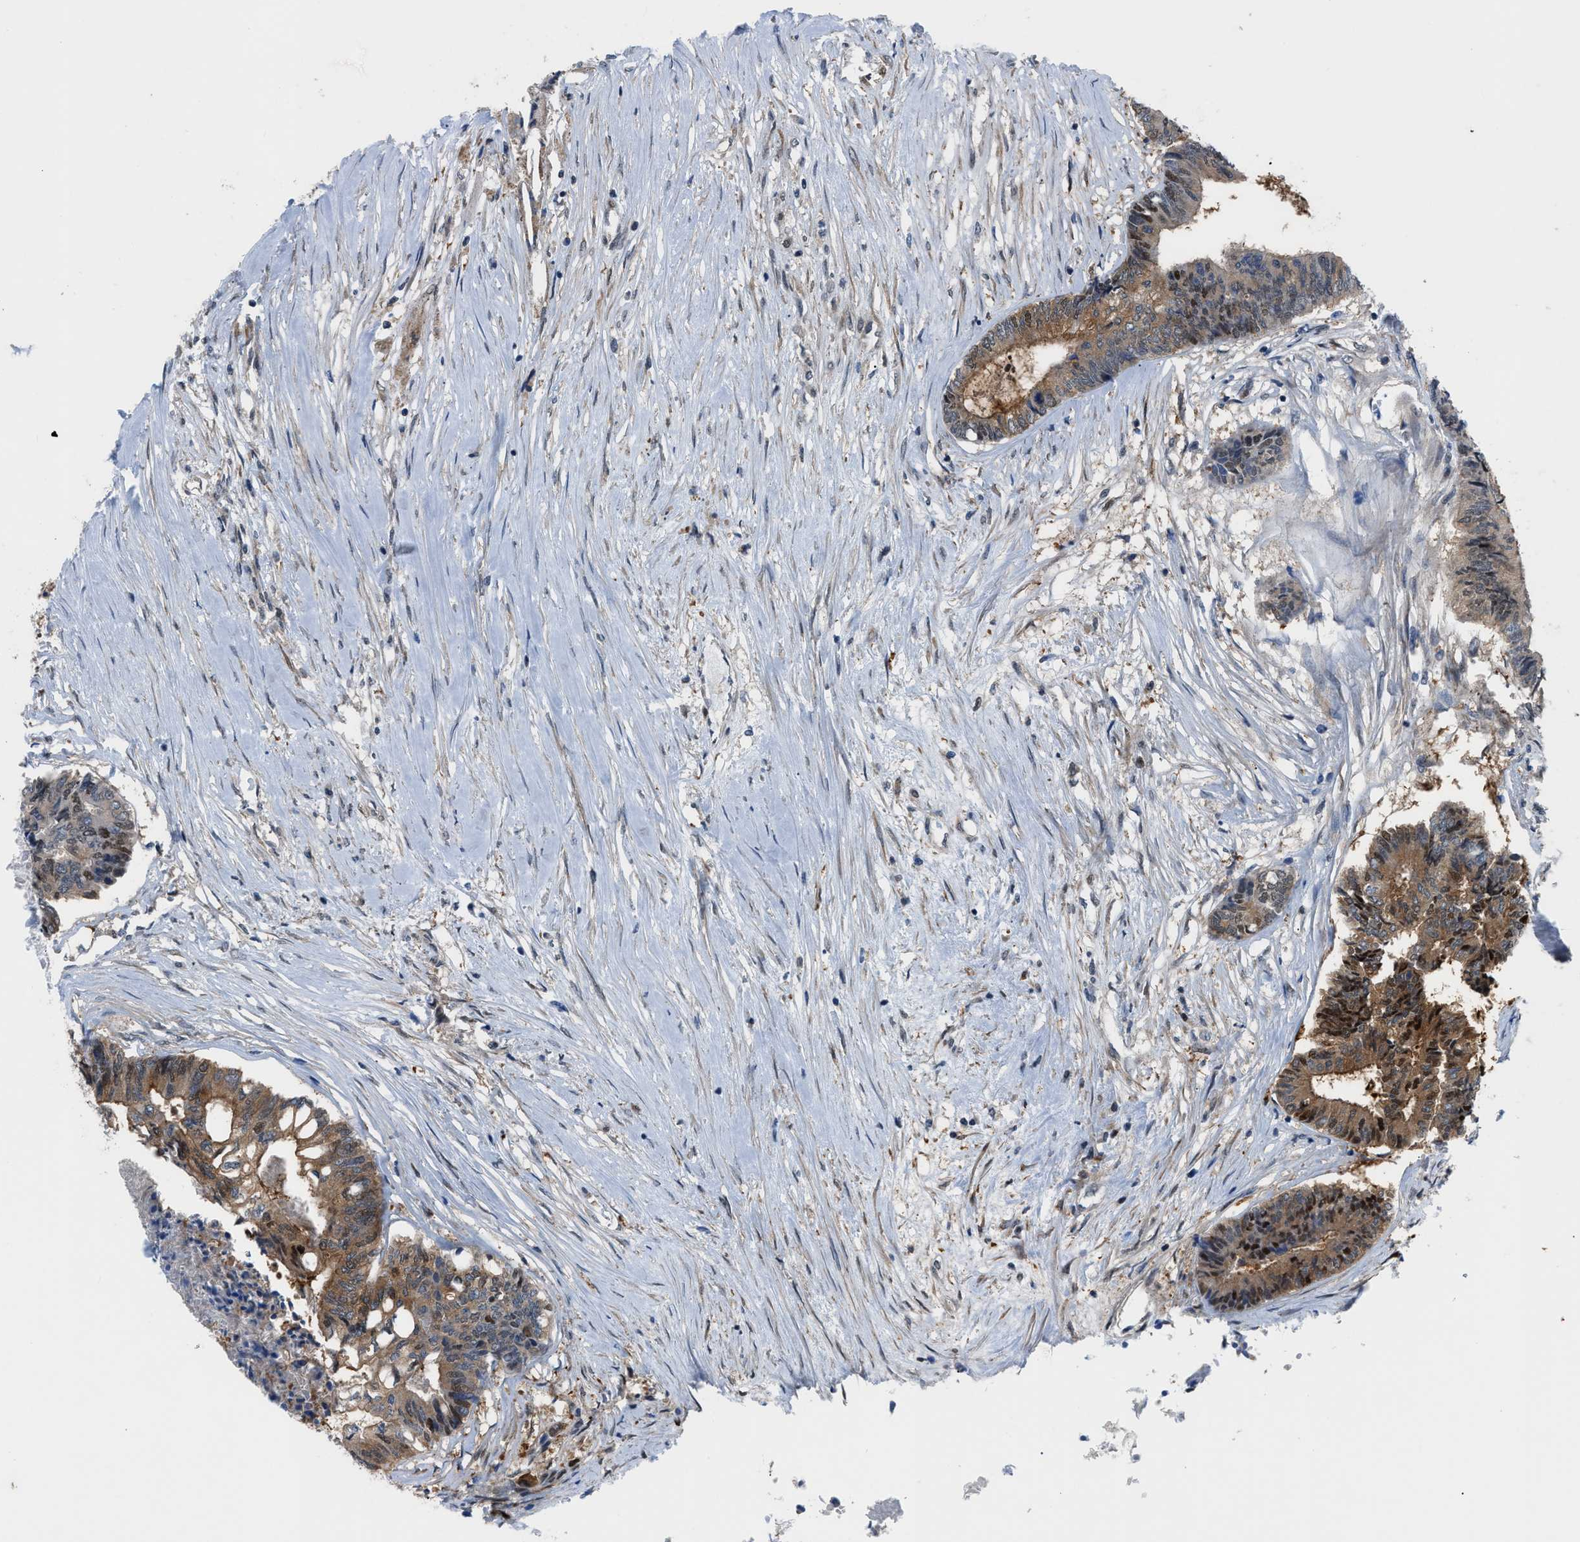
{"staining": {"intensity": "moderate", "quantity": ">75%", "location": "cytoplasmic/membranous,nuclear"}, "tissue": "colorectal cancer", "cell_type": "Tumor cells", "image_type": "cancer", "snomed": [{"axis": "morphology", "description": "Adenocarcinoma, NOS"}, {"axis": "topography", "description": "Rectum"}], "caption": "A high-resolution photomicrograph shows IHC staining of colorectal cancer, which demonstrates moderate cytoplasmic/membranous and nuclear positivity in about >75% of tumor cells. The protein of interest is stained brown, and the nuclei are stained in blue (DAB IHC with brightfield microscopy, high magnification).", "gene": "TMEM45B", "patient": {"sex": "male", "age": 63}}